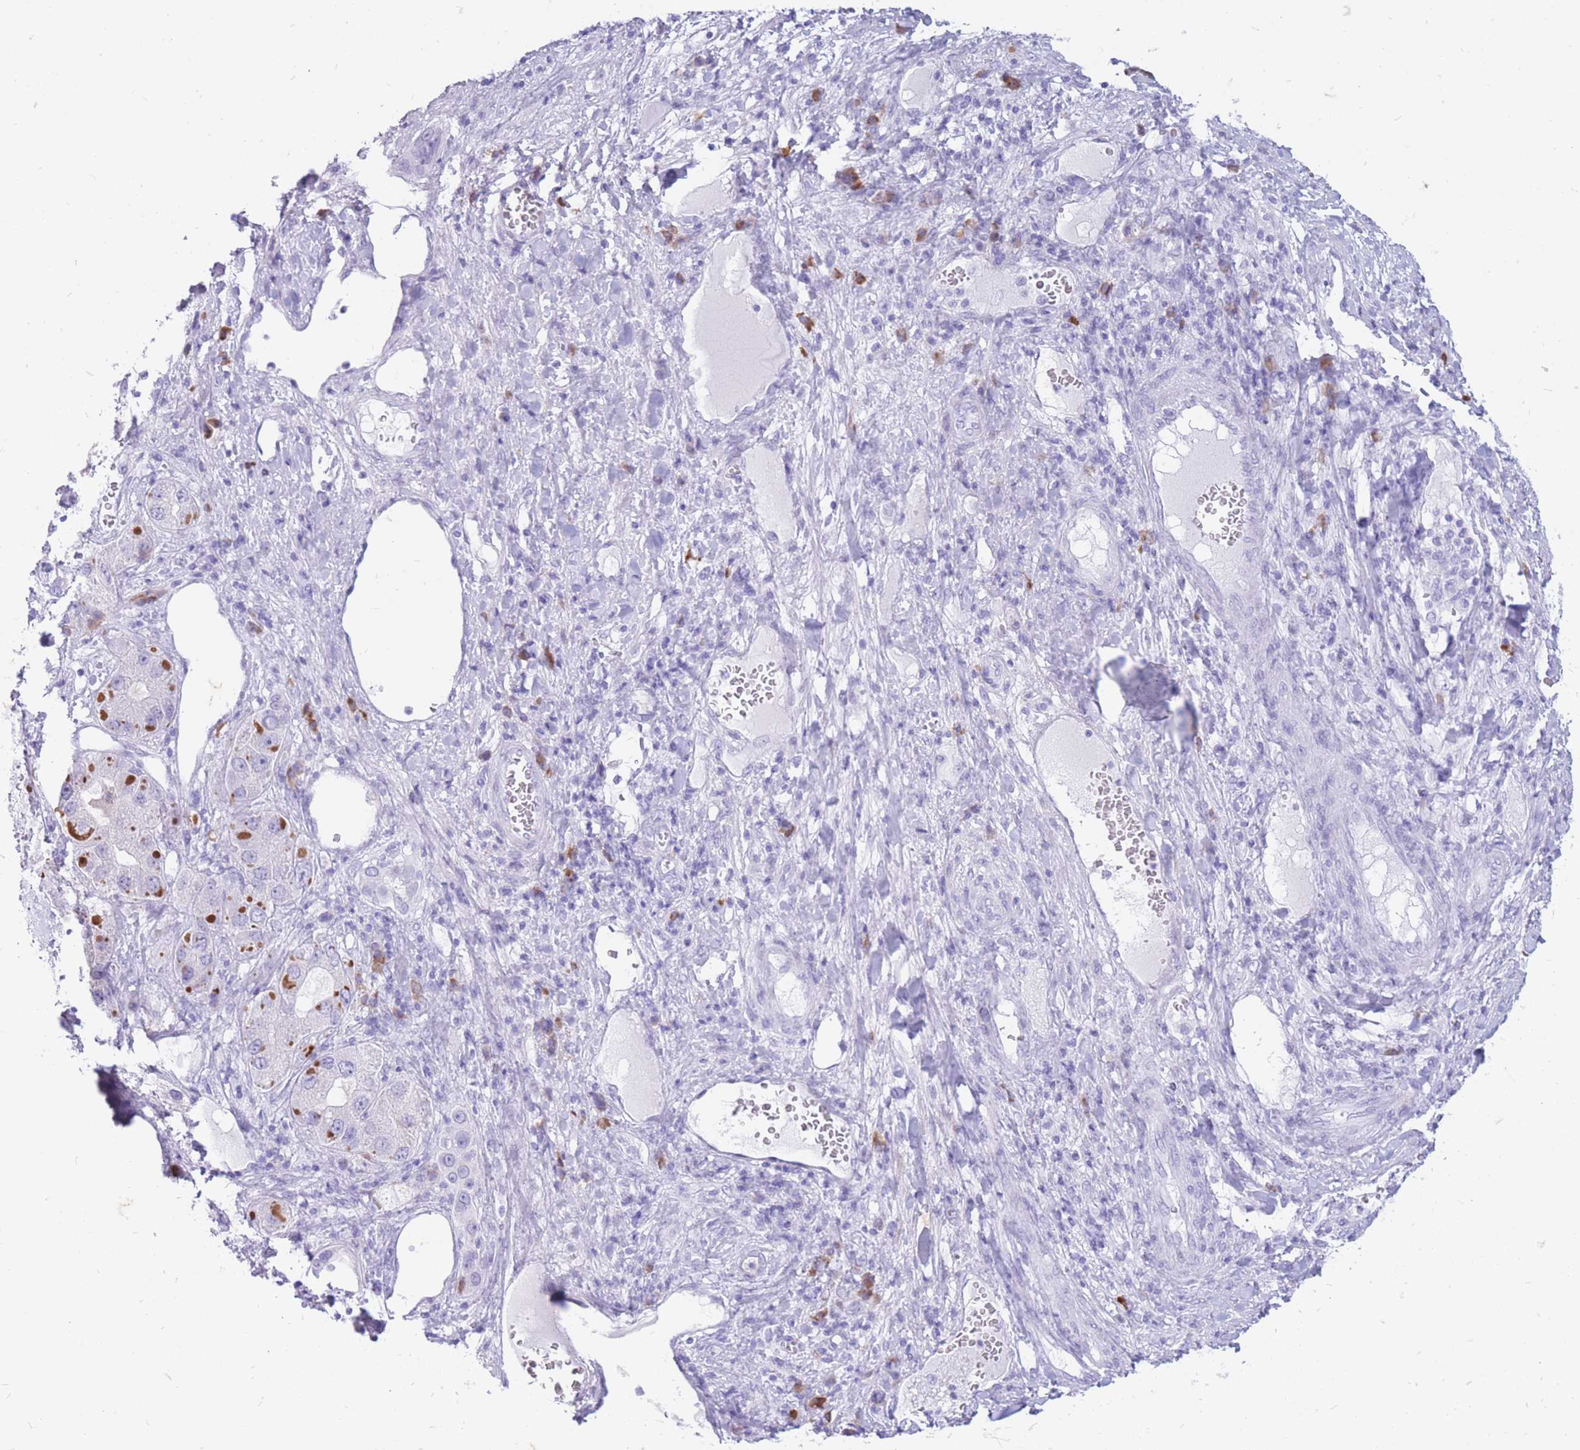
{"staining": {"intensity": "negative", "quantity": "none", "location": "none"}, "tissue": "liver cancer", "cell_type": "Tumor cells", "image_type": "cancer", "snomed": [{"axis": "morphology", "description": "Carcinoma, Hepatocellular, NOS"}, {"axis": "topography", "description": "Liver"}], "caption": "Immunohistochemistry (IHC) of human liver hepatocellular carcinoma exhibits no expression in tumor cells. Nuclei are stained in blue.", "gene": "ZFP37", "patient": {"sex": "female", "age": 73}}